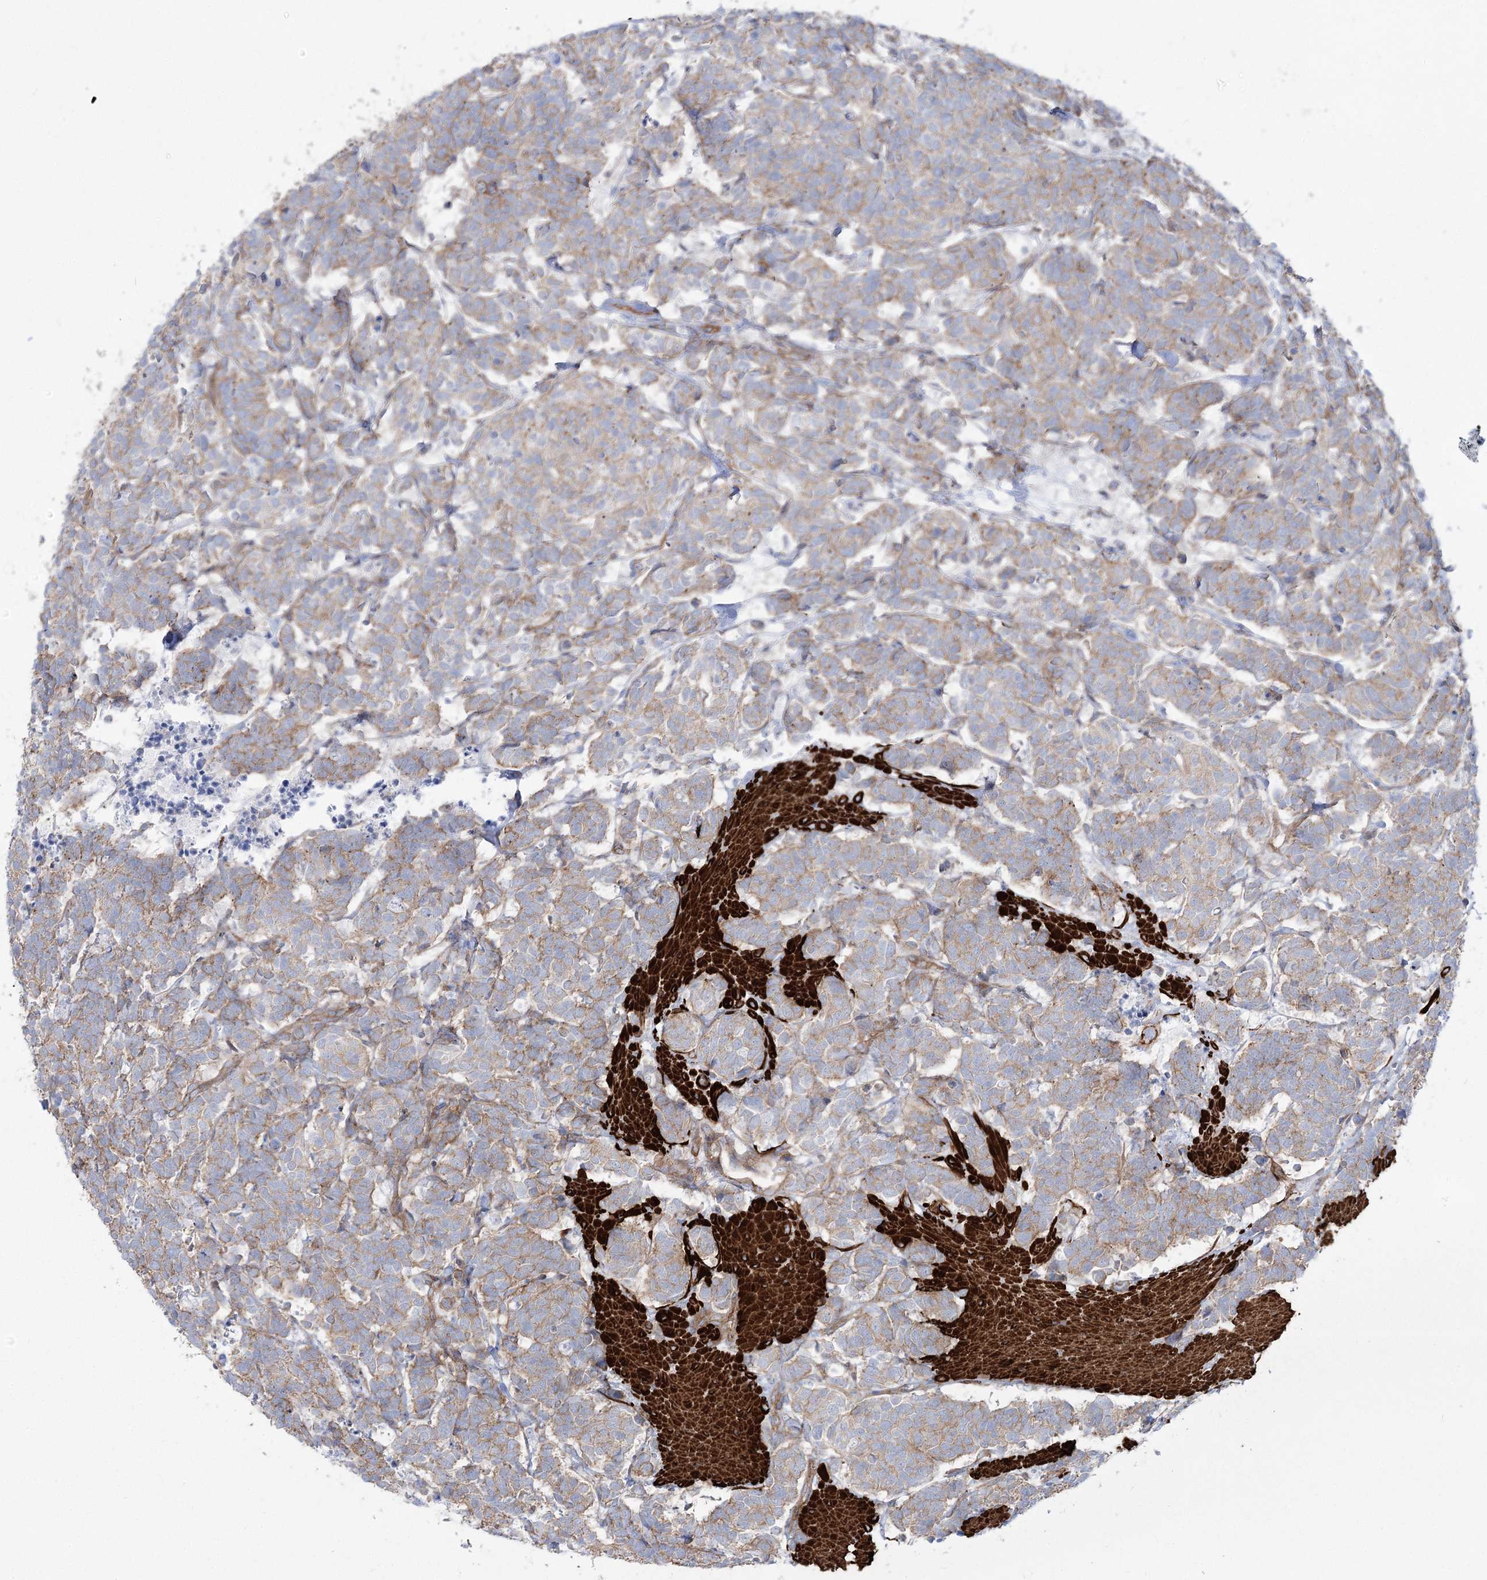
{"staining": {"intensity": "weak", "quantity": ">75%", "location": "cytoplasmic/membranous"}, "tissue": "carcinoid", "cell_type": "Tumor cells", "image_type": "cancer", "snomed": [{"axis": "morphology", "description": "Carcinoma, NOS"}, {"axis": "morphology", "description": "Carcinoid, malignant, NOS"}, {"axis": "topography", "description": "Urinary bladder"}], "caption": "High-magnification brightfield microscopy of carcinoid stained with DAB (3,3'-diaminobenzidine) (brown) and counterstained with hematoxylin (blue). tumor cells exhibit weak cytoplasmic/membranous staining is appreciated in about>75% of cells.", "gene": "PLEKHA5", "patient": {"sex": "male", "age": 57}}